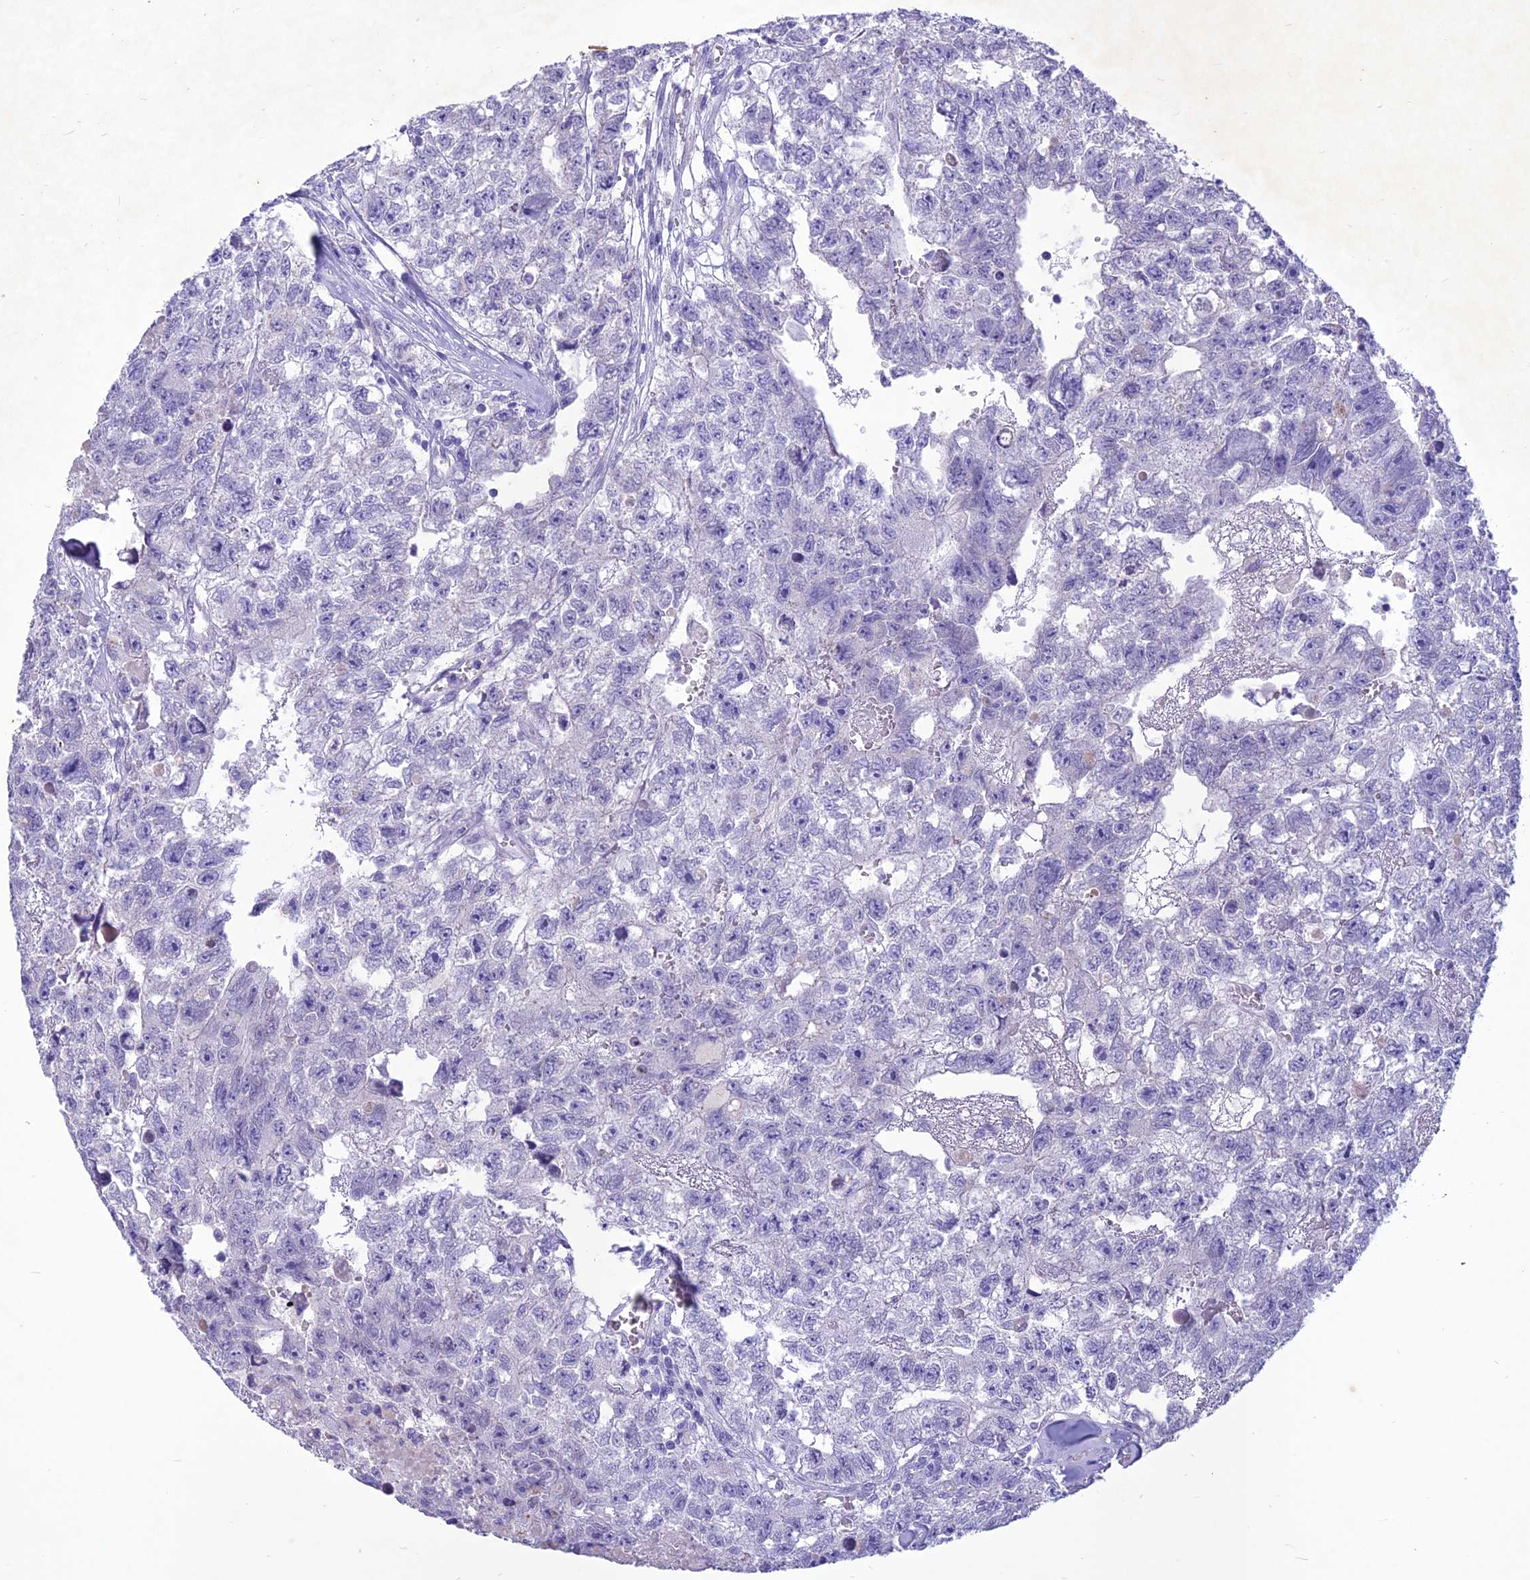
{"staining": {"intensity": "negative", "quantity": "none", "location": "none"}, "tissue": "testis cancer", "cell_type": "Tumor cells", "image_type": "cancer", "snomed": [{"axis": "morphology", "description": "Carcinoma, Embryonal, NOS"}, {"axis": "topography", "description": "Testis"}], "caption": "High power microscopy photomicrograph of an immunohistochemistry (IHC) micrograph of testis embryonal carcinoma, revealing no significant staining in tumor cells.", "gene": "IFT172", "patient": {"sex": "male", "age": 26}}